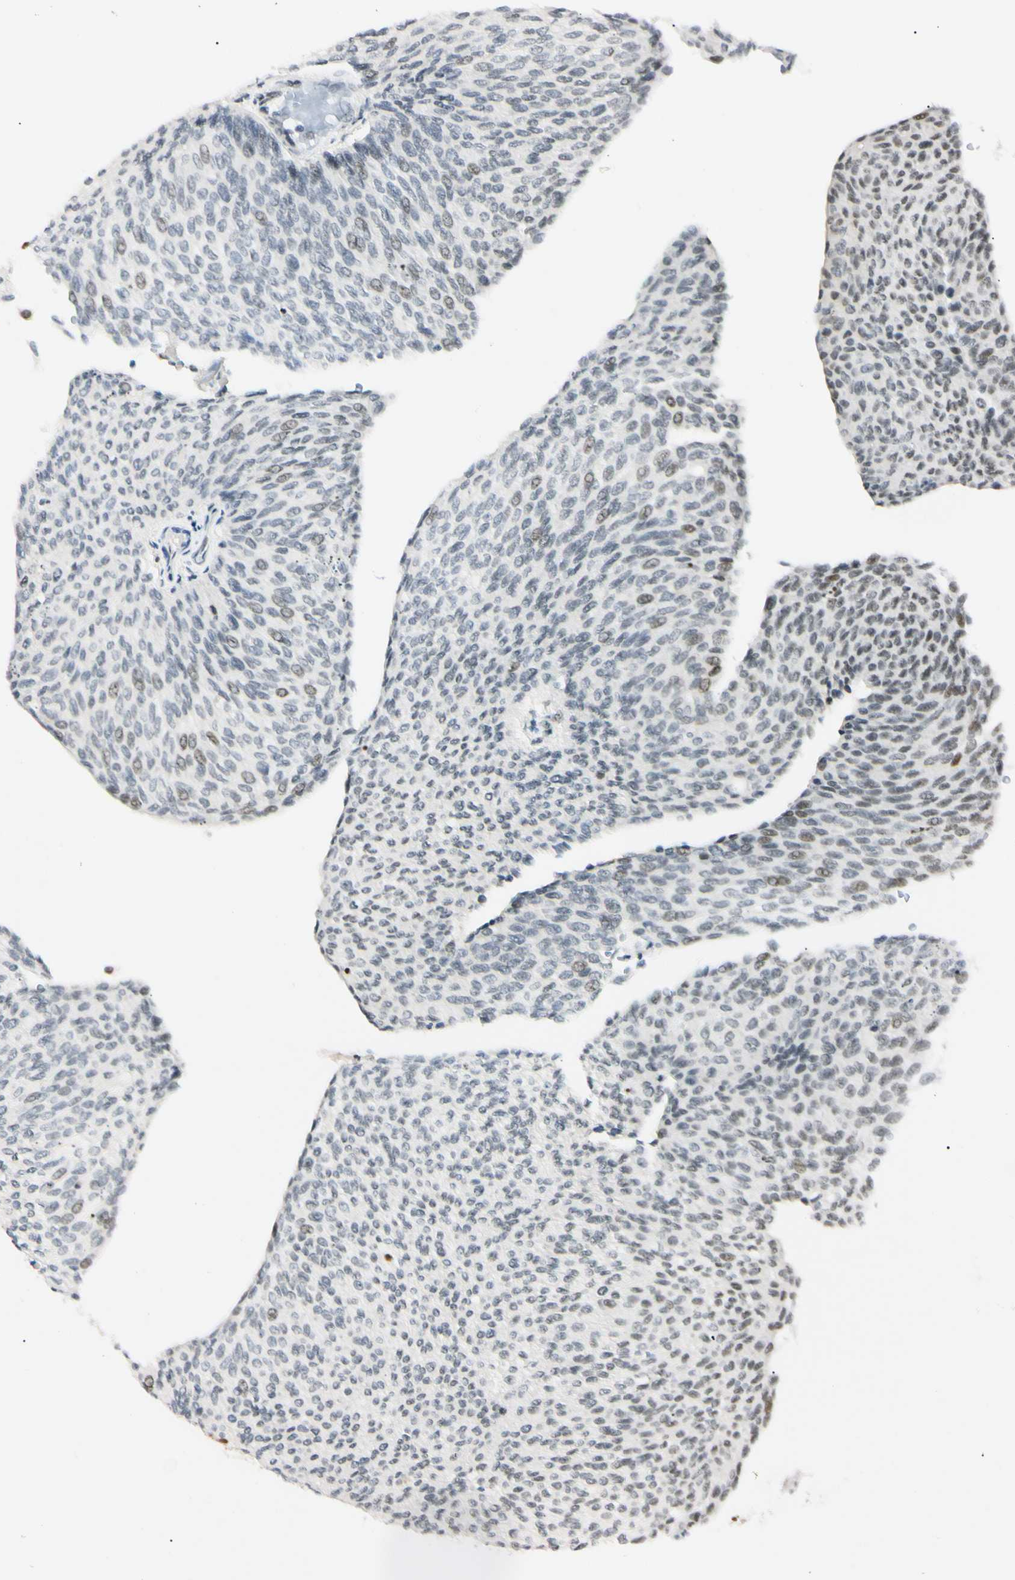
{"staining": {"intensity": "weak", "quantity": "<25%", "location": "nuclear"}, "tissue": "urothelial cancer", "cell_type": "Tumor cells", "image_type": "cancer", "snomed": [{"axis": "morphology", "description": "Urothelial carcinoma, Low grade"}, {"axis": "topography", "description": "Urinary bladder"}], "caption": "There is no significant expression in tumor cells of urothelial carcinoma (low-grade).", "gene": "ZNF134", "patient": {"sex": "female", "age": 79}}